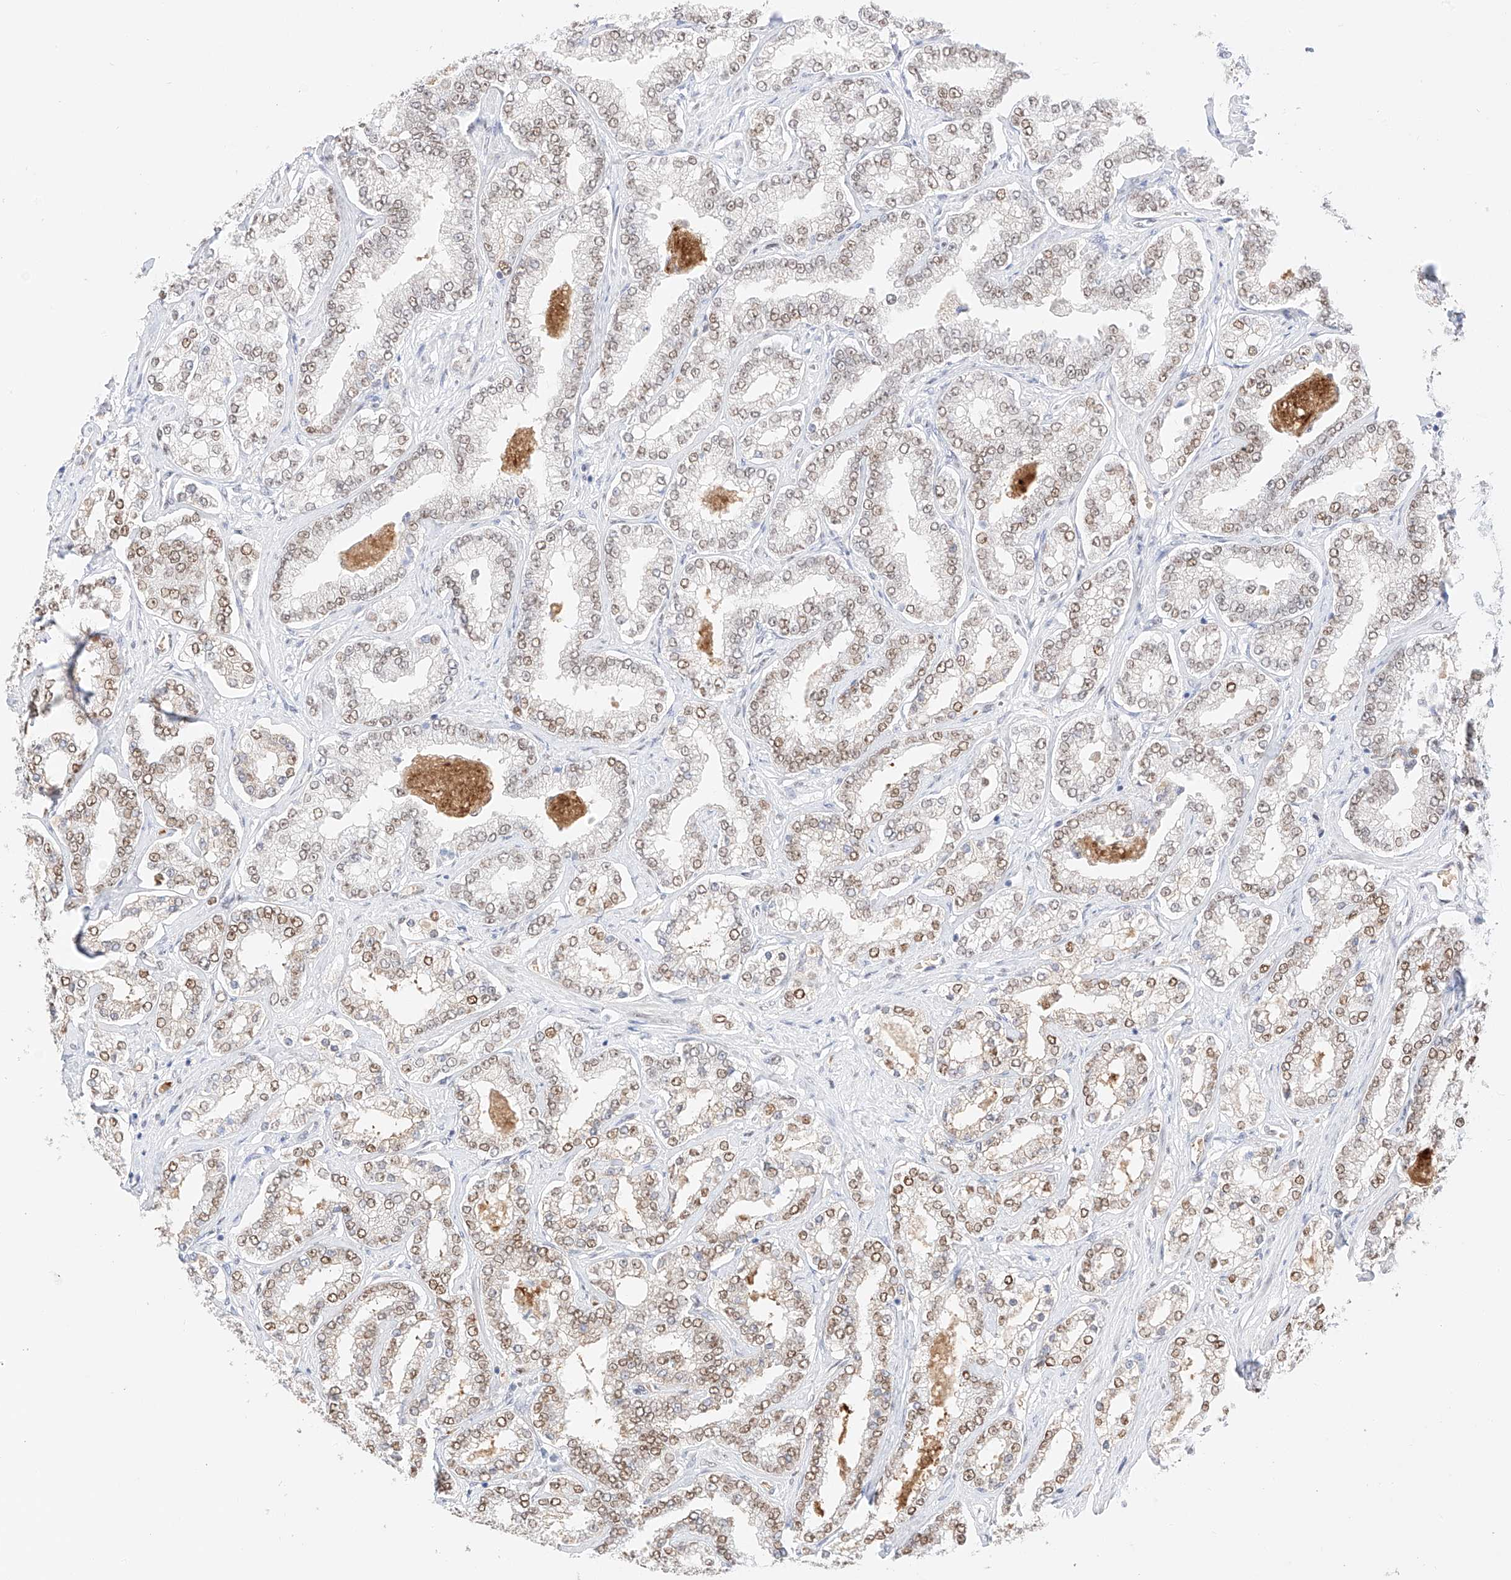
{"staining": {"intensity": "moderate", "quantity": "25%-75%", "location": "nuclear"}, "tissue": "prostate cancer", "cell_type": "Tumor cells", "image_type": "cancer", "snomed": [{"axis": "morphology", "description": "Normal tissue, NOS"}, {"axis": "morphology", "description": "Adenocarcinoma, High grade"}, {"axis": "topography", "description": "Prostate"}], "caption": "IHC (DAB) staining of human prostate high-grade adenocarcinoma demonstrates moderate nuclear protein positivity in about 25%-75% of tumor cells.", "gene": "APIP", "patient": {"sex": "male", "age": 83}}